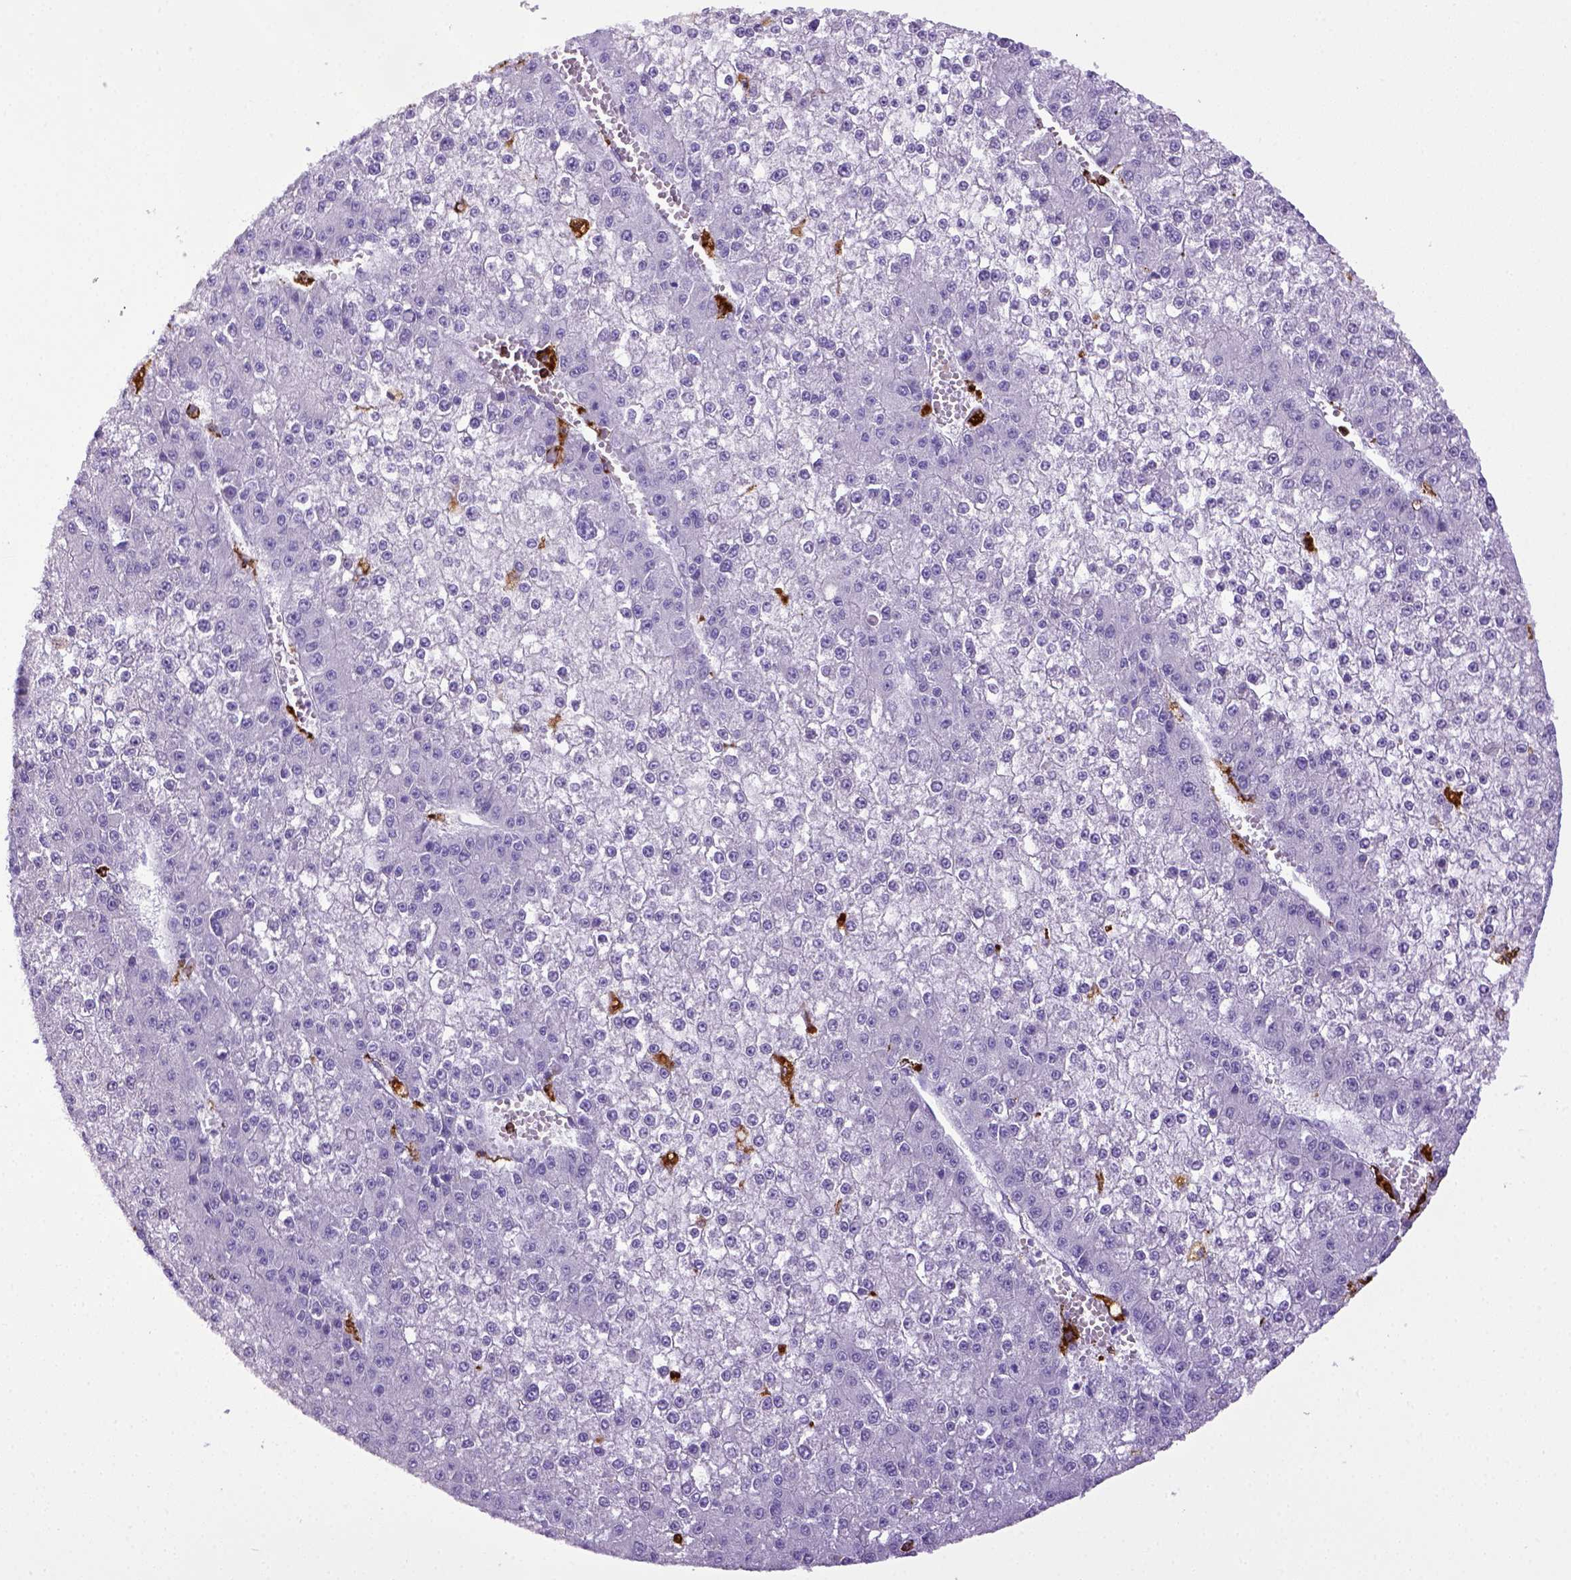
{"staining": {"intensity": "negative", "quantity": "none", "location": "none"}, "tissue": "liver cancer", "cell_type": "Tumor cells", "image_type": "cancer", "snomed": [{"axis": "morphology", "description": "Carcinoma, Hepatocellular, NOS"}, {"axis": "topography", "description": "Liver"}], "caption": "High magnification brightfield microscopy of liver hepatocellular carcinoma stained with DAB (3,3'-diaminobenzidine) (brown) and counterstained with hematoxylin (blue): tumor cells show no significant staining. The staining was performed using DAB to visualize the protein expression in brown, while the nuclei were stained in blue with hematoxylin (Magnification: 20x).", "gene": "CD68", "patient": {"sex": "female", "age": 73}}